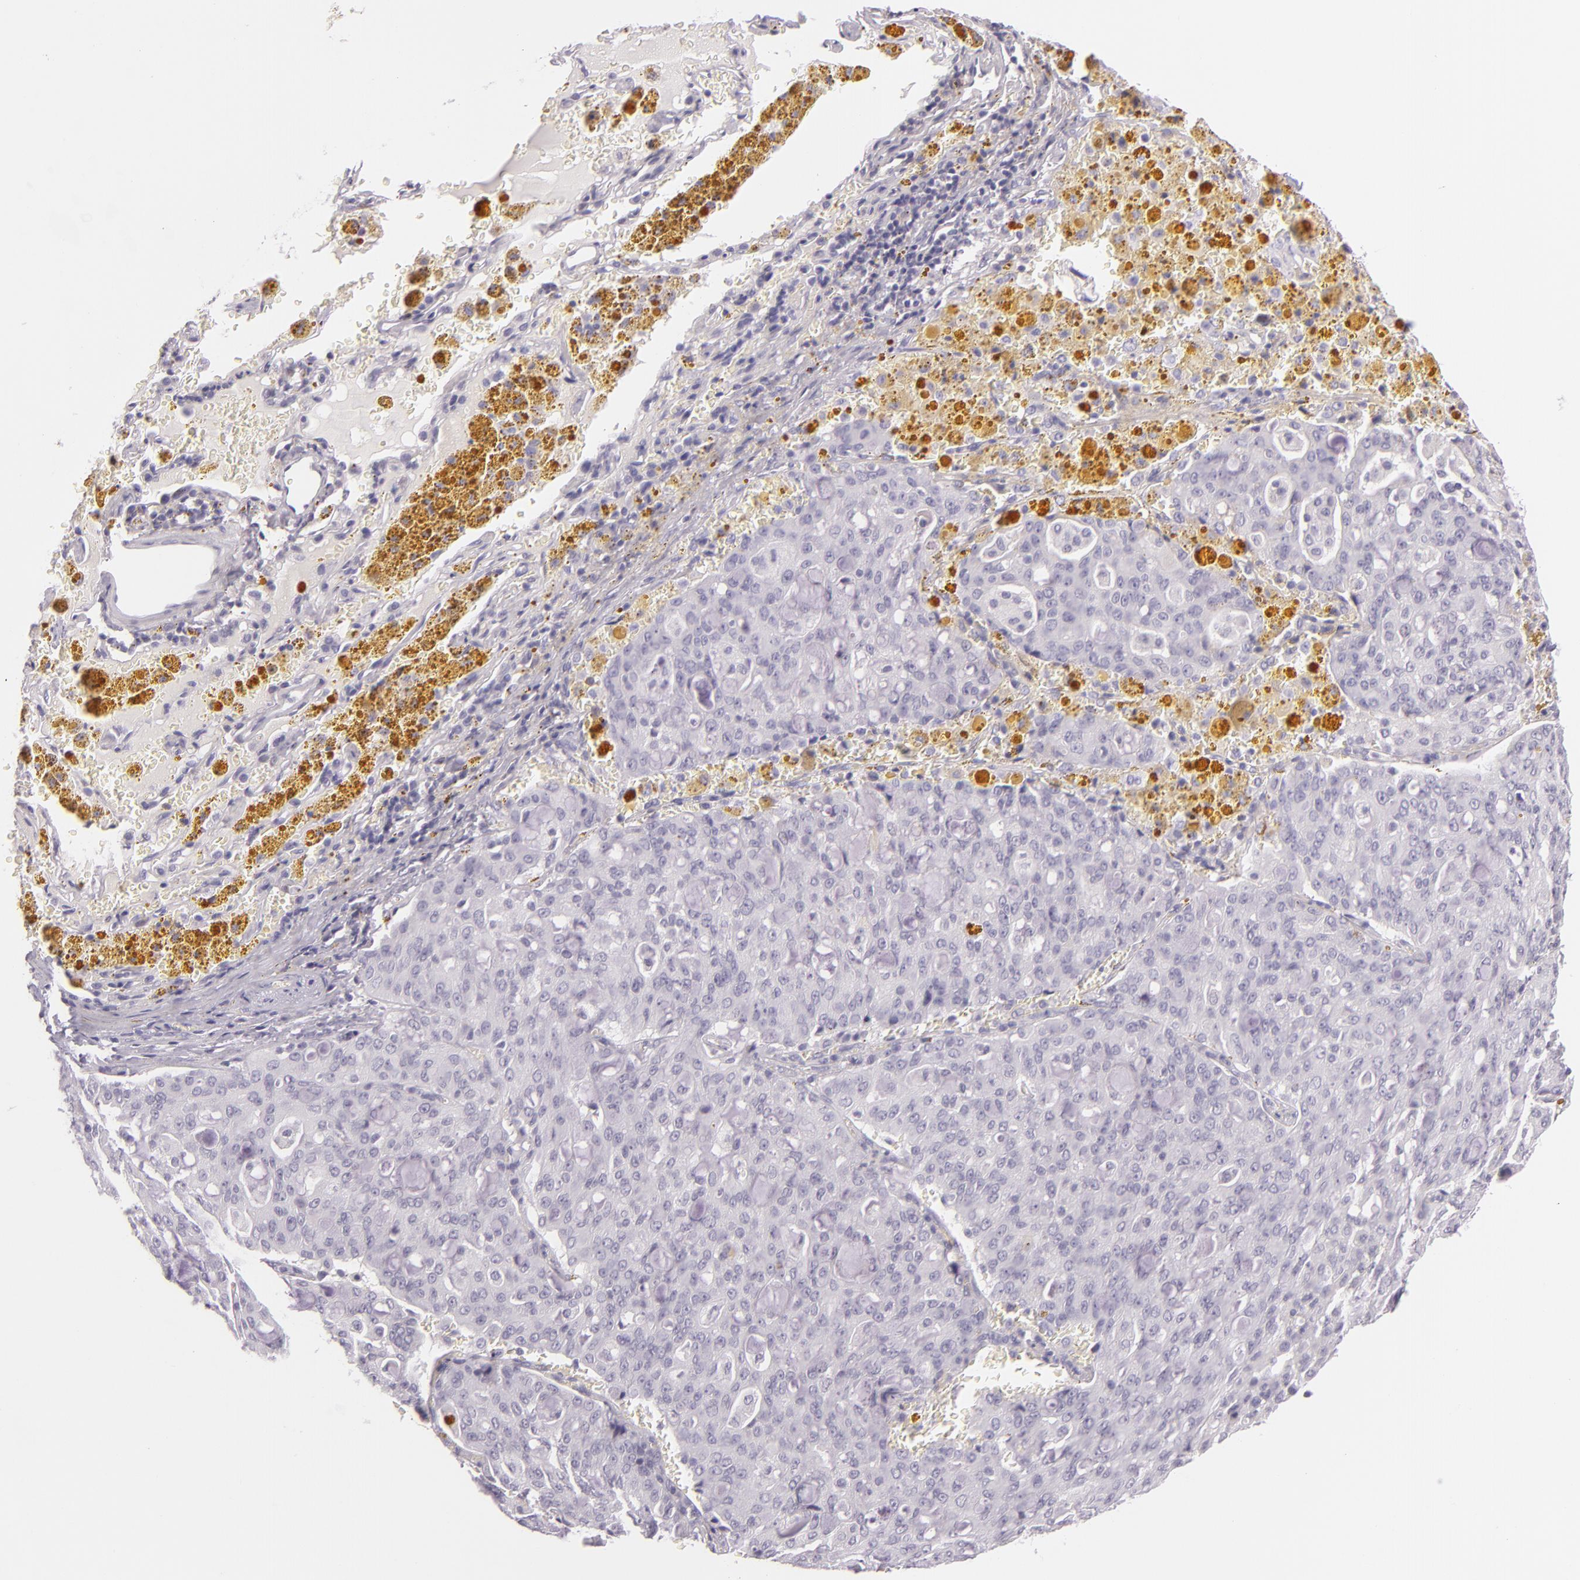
{"staining": {"intensity": "negative", "quantity": "none", "location": "none"}, "tissue": "lung cancer", "cell_type": "Tumor cells", "image_type": "cancer", "snomed": [{"axis": "morphology", "description": "Adenocarcinoma, NOS"}, {"axis": "topography", "description": "Lung"}], "caption": "A micrograph of lung cancer stained for a protein reveals no brown staining in tumor cells.", "gene": "CBS", "patient": {"sex": "female", "age": 44}}